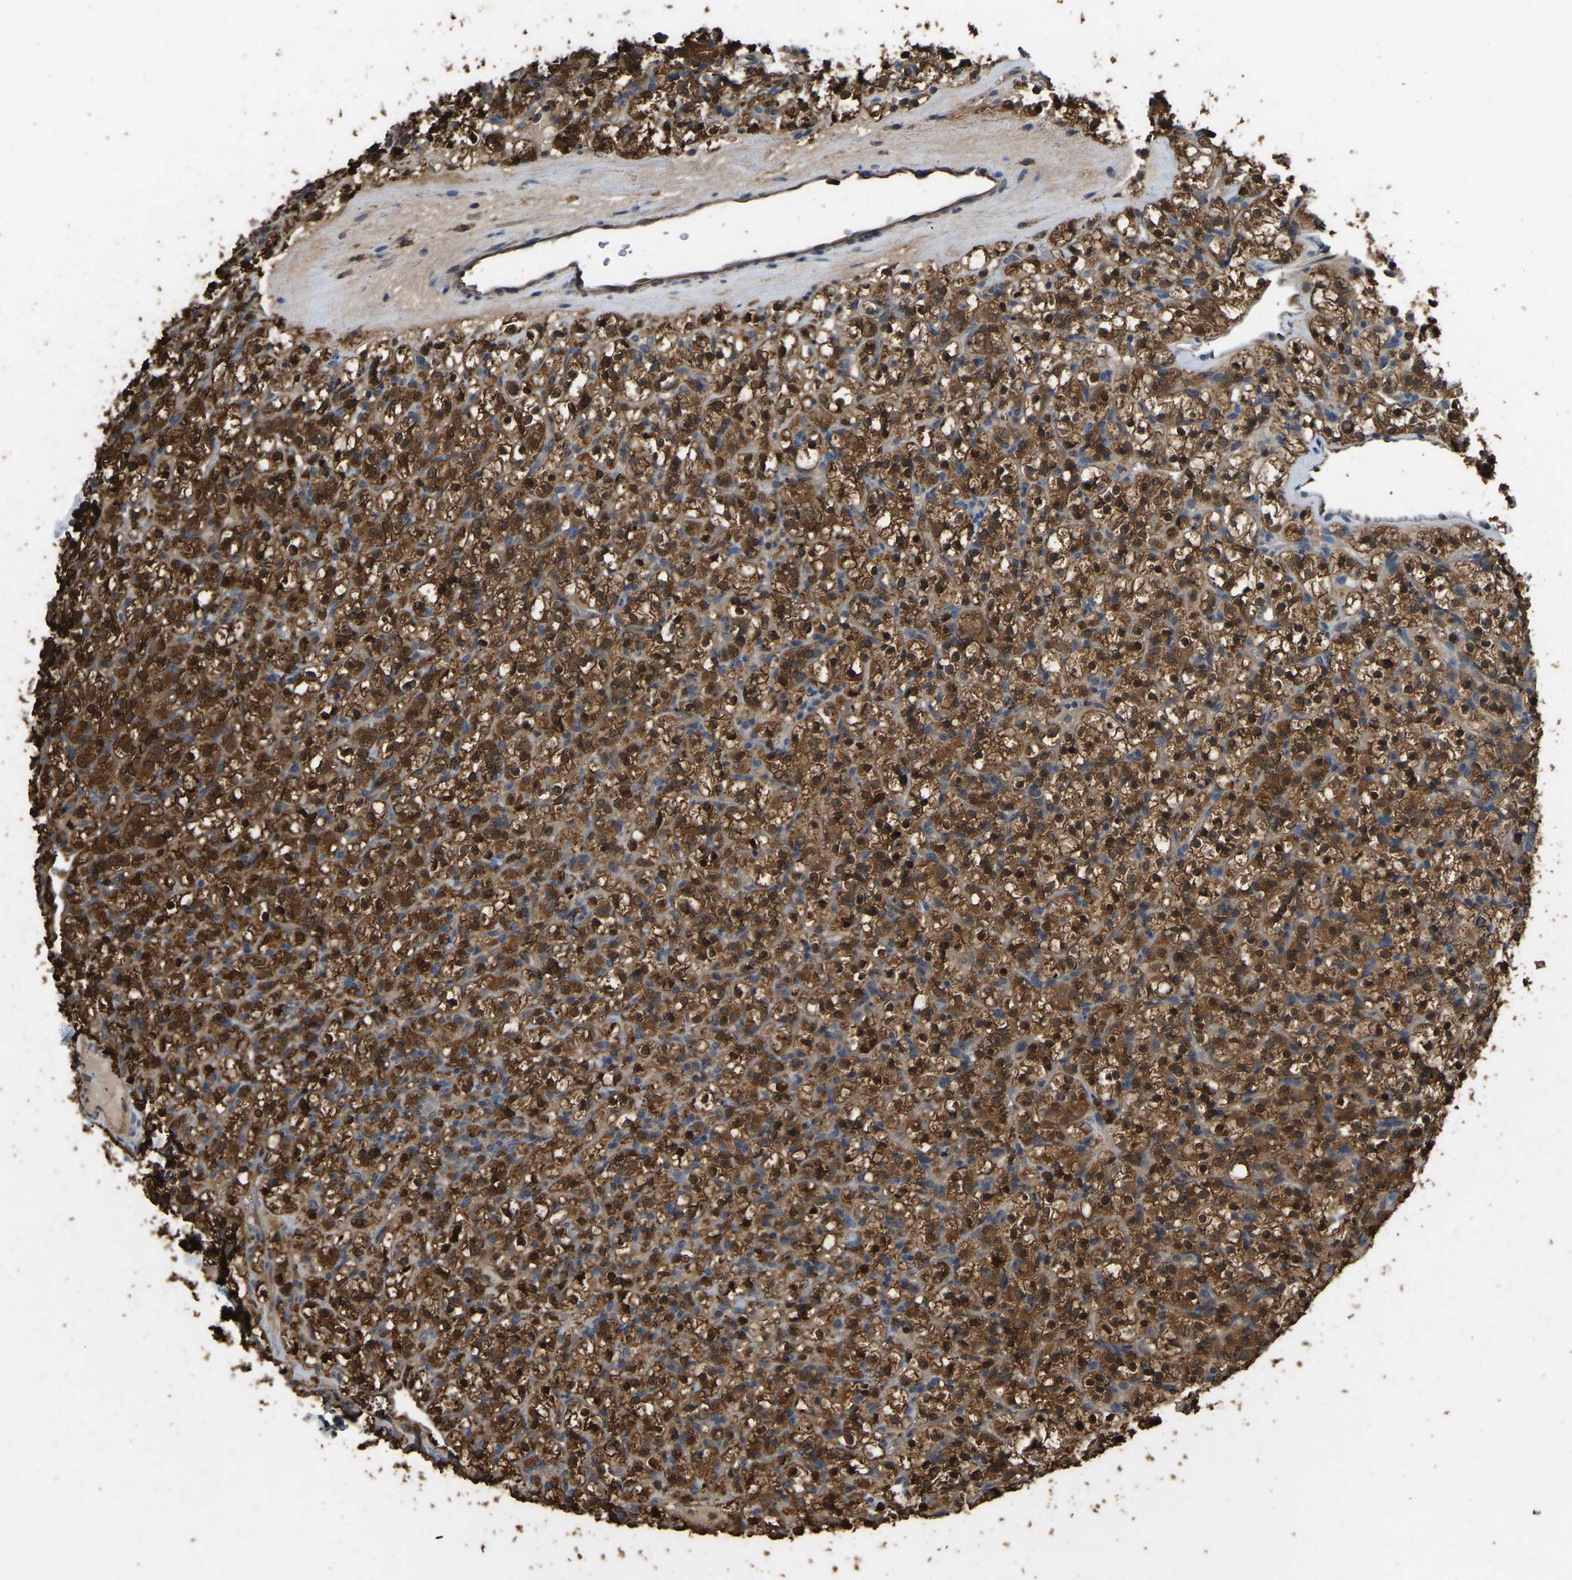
{"staining": {"intensity": "strong", "quantity": ">75%", "location": "cytoplasmic/membranous,nuclear"}, "tissue": "renal cancer", "cell_type": "Tumor cells", "image_type": "cancer", "snomed": [{"axis": "morphology", "description": "Normal tissue, NOS"}, {"axis": "morphology", "description": "Adenocarcinoma, NOS"}, {"axis": "topography", "description": "Kidney"}], "caption": "An IHC histopathology image of neoplastic tissue is shown. Protein staining in brown shows strong cytoplasmic/membranous and nuclear positivity in renal cancer (adenocarcinoma) within tumor cells.", "gene": "FHIT", "patient": {"sex": "female", "age": 72}}